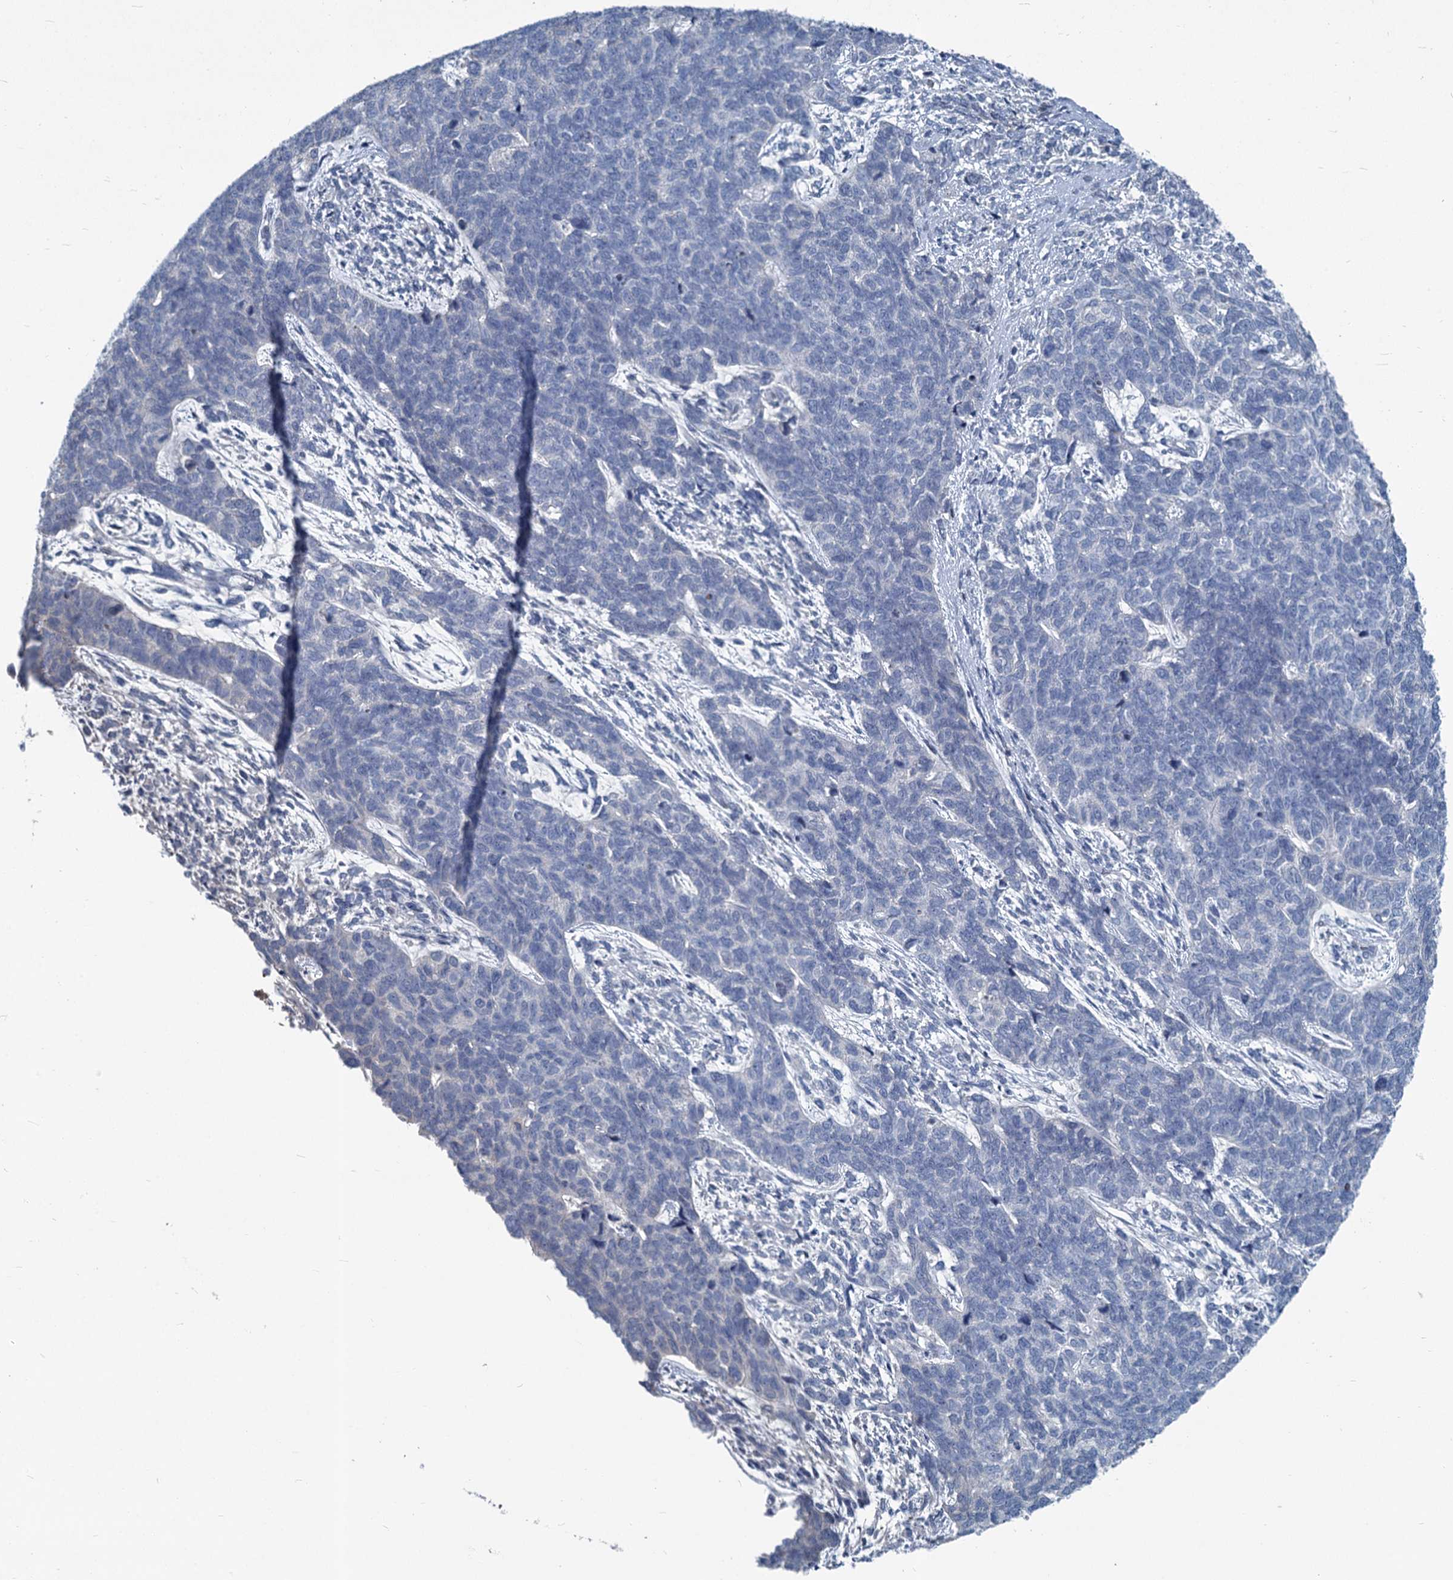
{"staining": {"intensity": "negative", "quantity": "none", "location": "none"}, "tissue": "cervical cancer", "cell_type": "Tumor cells", "image_type": "cancer", "snomed": [{"axis": "morphology", "description": "Squamous cell carcinoma, NOS"}, {"axis": "topography", "description": "Cervix"}], "caption": "High magnification brightfield microscopy of cervical squamous cell carcinoma stained with DAB (3,3'-diaminobenzidine) (brown) and counterstained with hematoxylin (blue): tumor cells show no significant staining.", "gene": "ASXL3", "patient": {"sex": "female", "age": 63}}